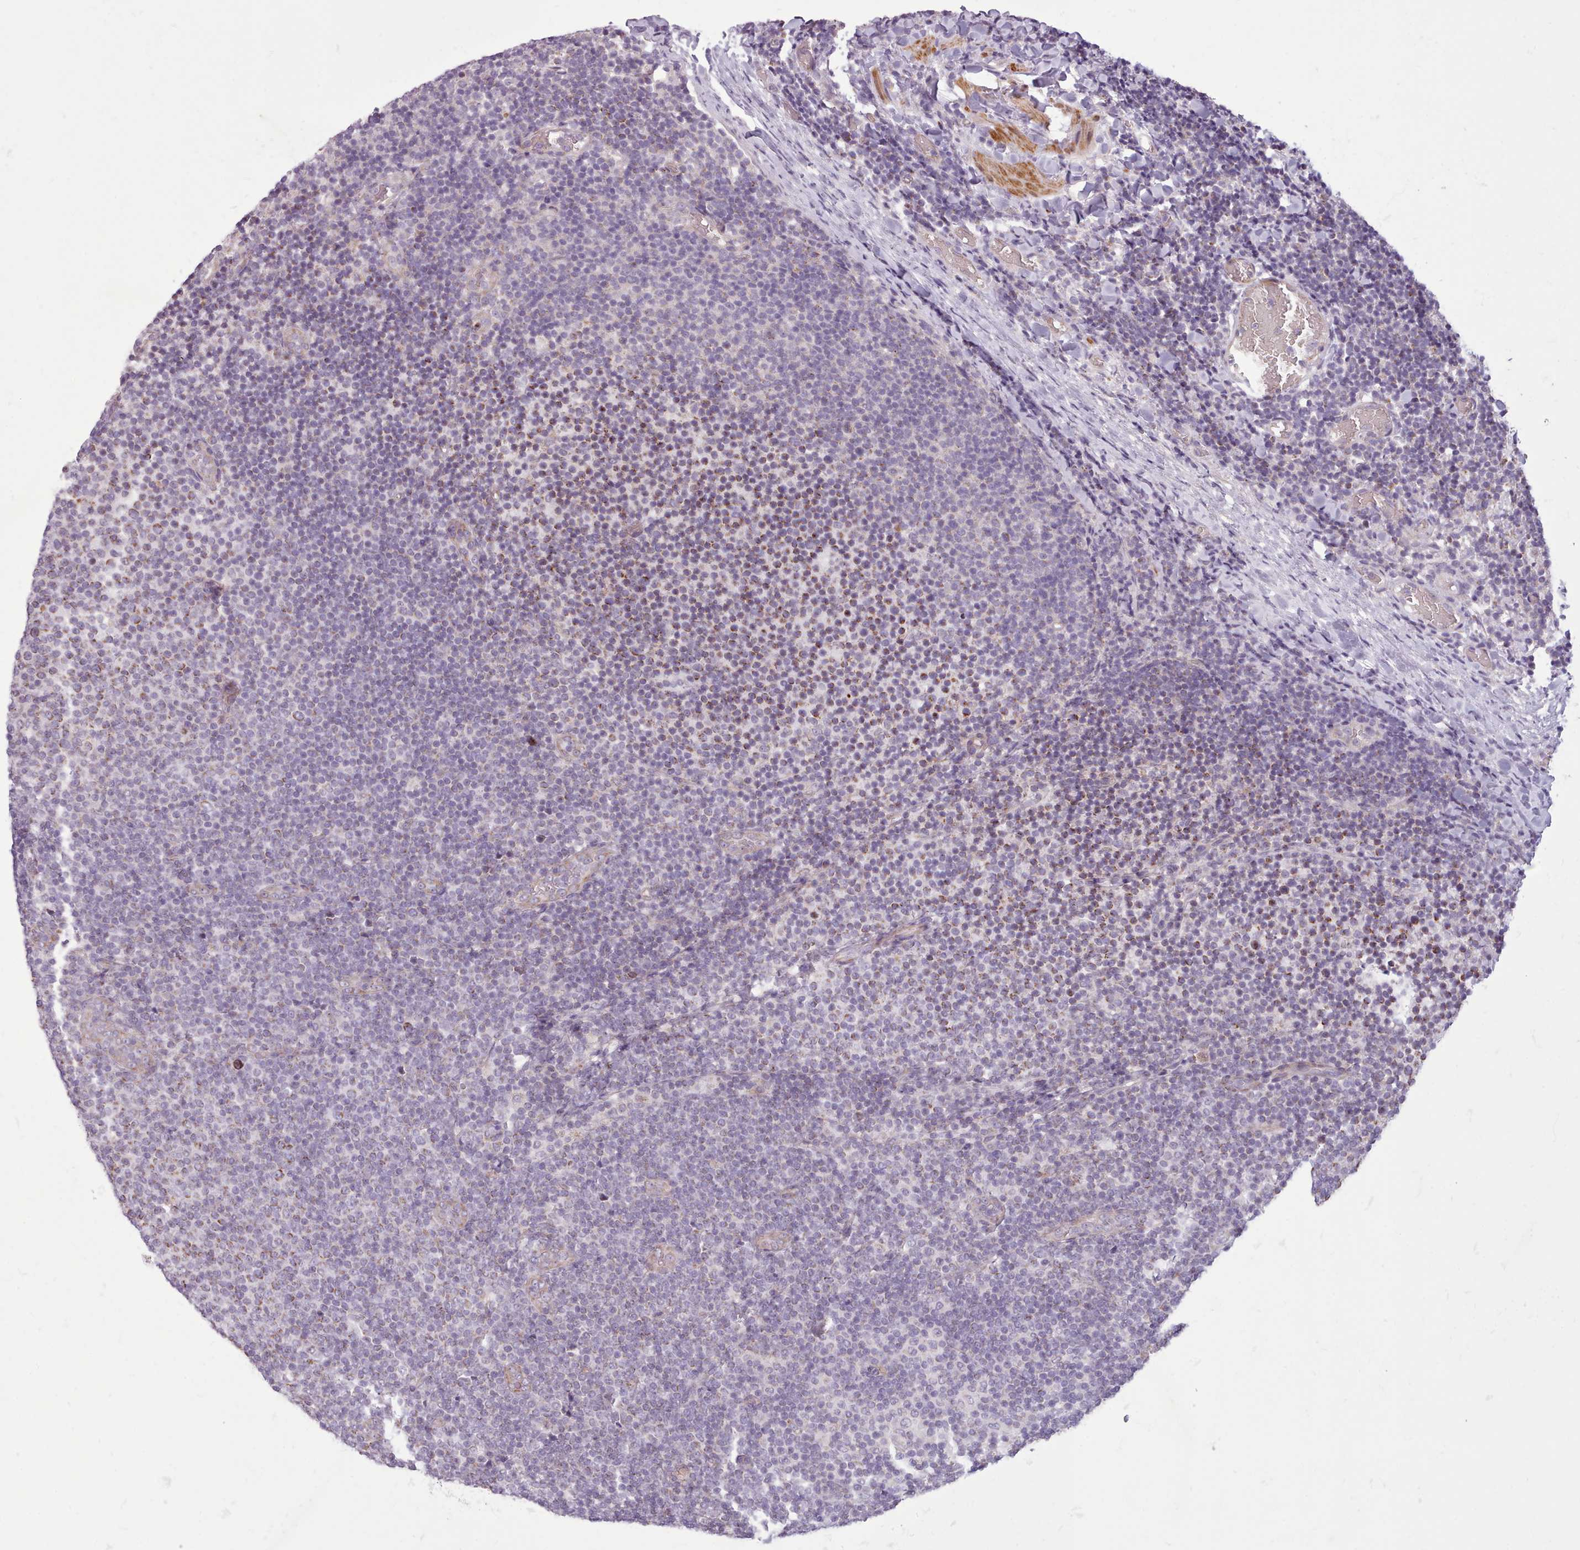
{"staining": {"intensity": "moderate", "quantity": "<25%", "location": "cytoplasmic/membranous"}, "tissue": "lymphoma", "cell_type": "Tumor cells", "image_type": "cancer", "snomed": [{"axis": "morphology", "description": "Malignant lymphoma, non-Hodgkin's type, Low grade"}, {"axis": "topography", "description": "Lymph node"}], "caption": "Human lymphoma stained with a brown dye exhibits moderate cytoplasmic/membranous positive staining in about <25% of tumor cells.", "gene": "AVL9", "patient": {"sex": "male", "age": 66}}